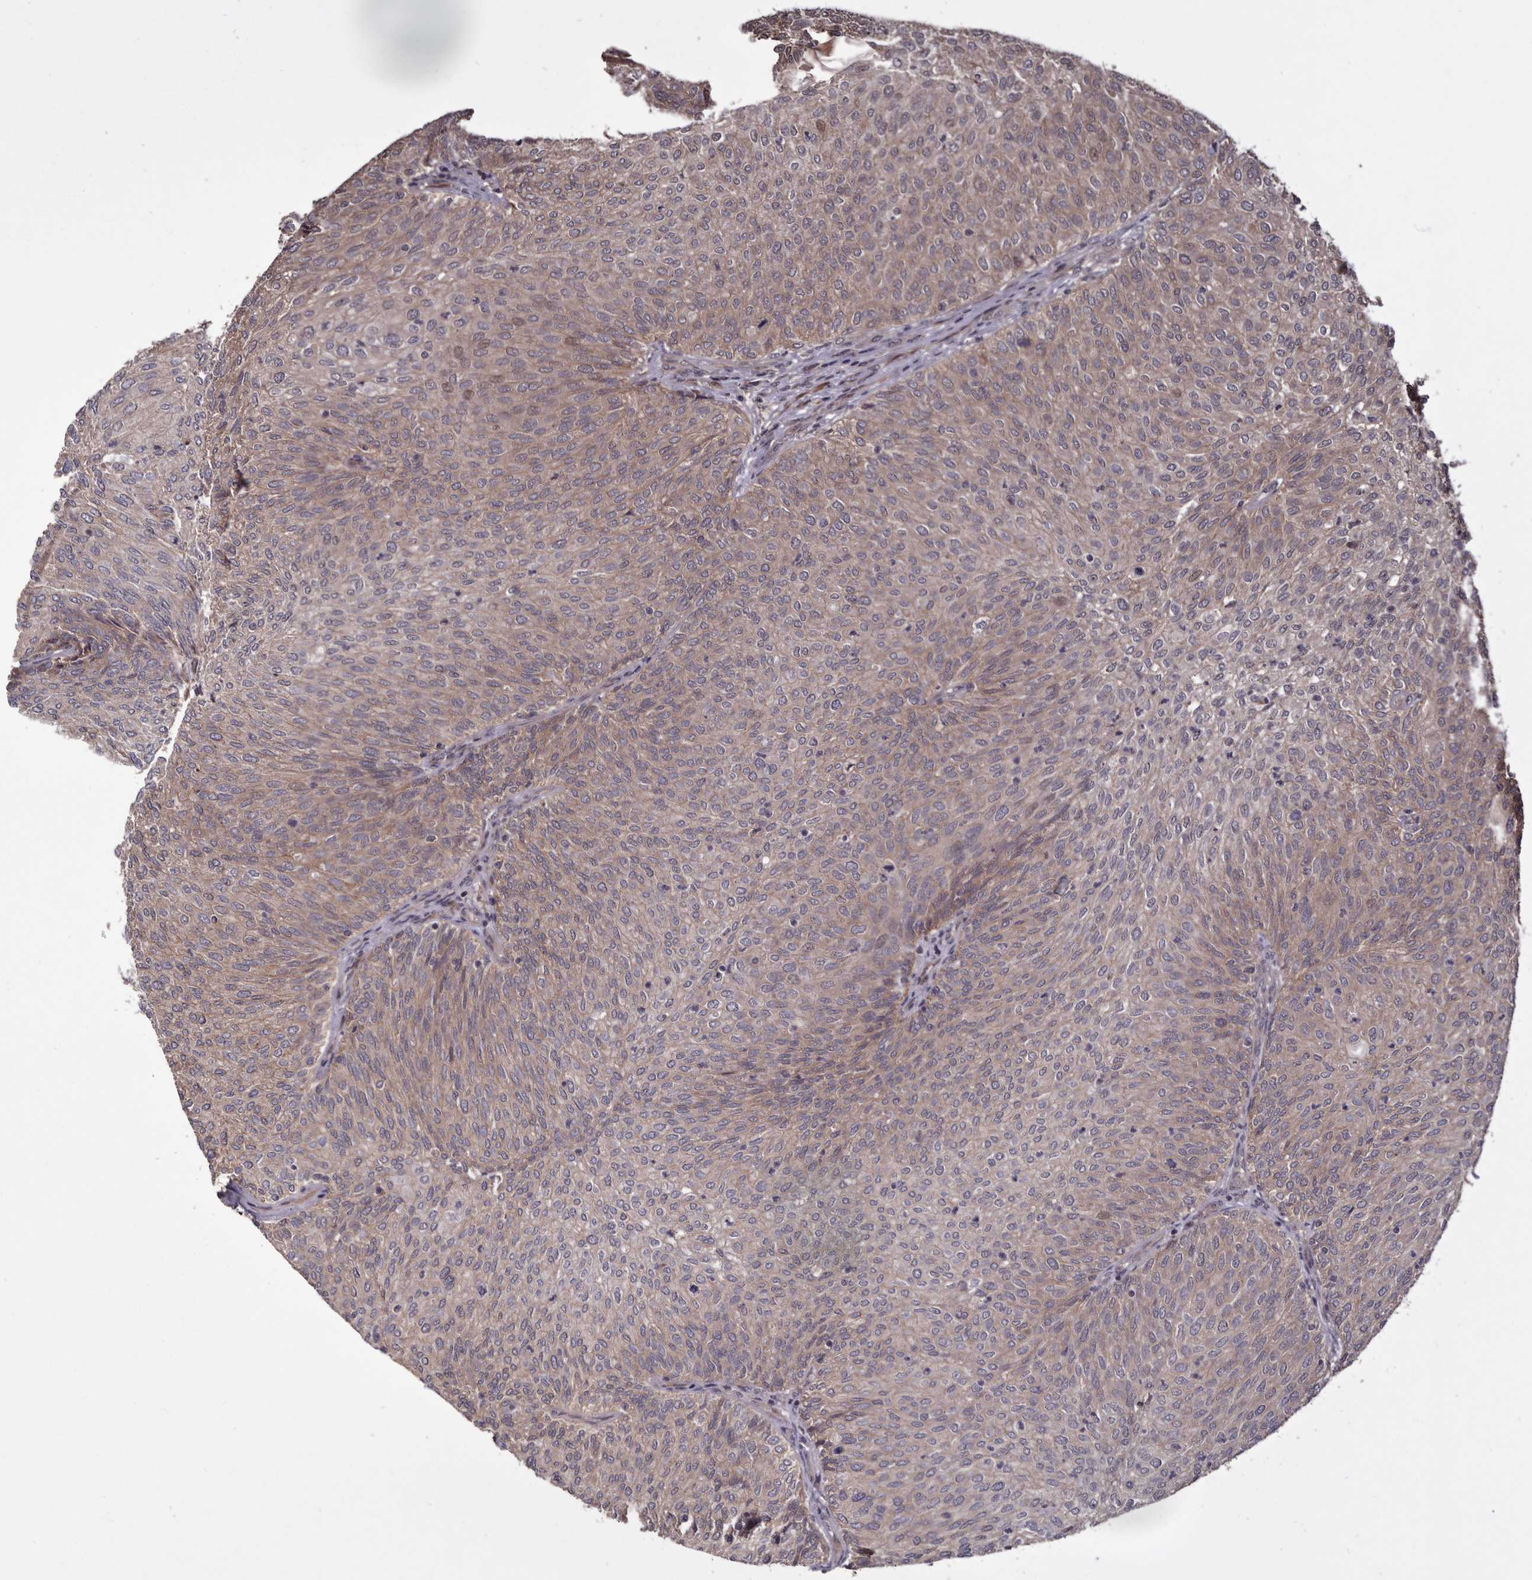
{"staining": {"intensity": "weak", "quantity": ">75%", "location": "cytoplasmic/membranous"}, "tissue": "urothelial cancer", "cell_type": "Tumor cells", "image_type": "cancer", "snomed": [{"axis": "morphology", "description": "Urothelial carcinoma, Low grade"}, {"axis": "topography", "description": "Urinary bladder"}], "caption": "Urothelial carcinoma (low-grade) stained with a brown dye shows weak cytoplasmic/membranous positive staining in about >75% of tumor cells.", "gene": "DOP1A", "patient": {"sex": "female", "age": 79}}